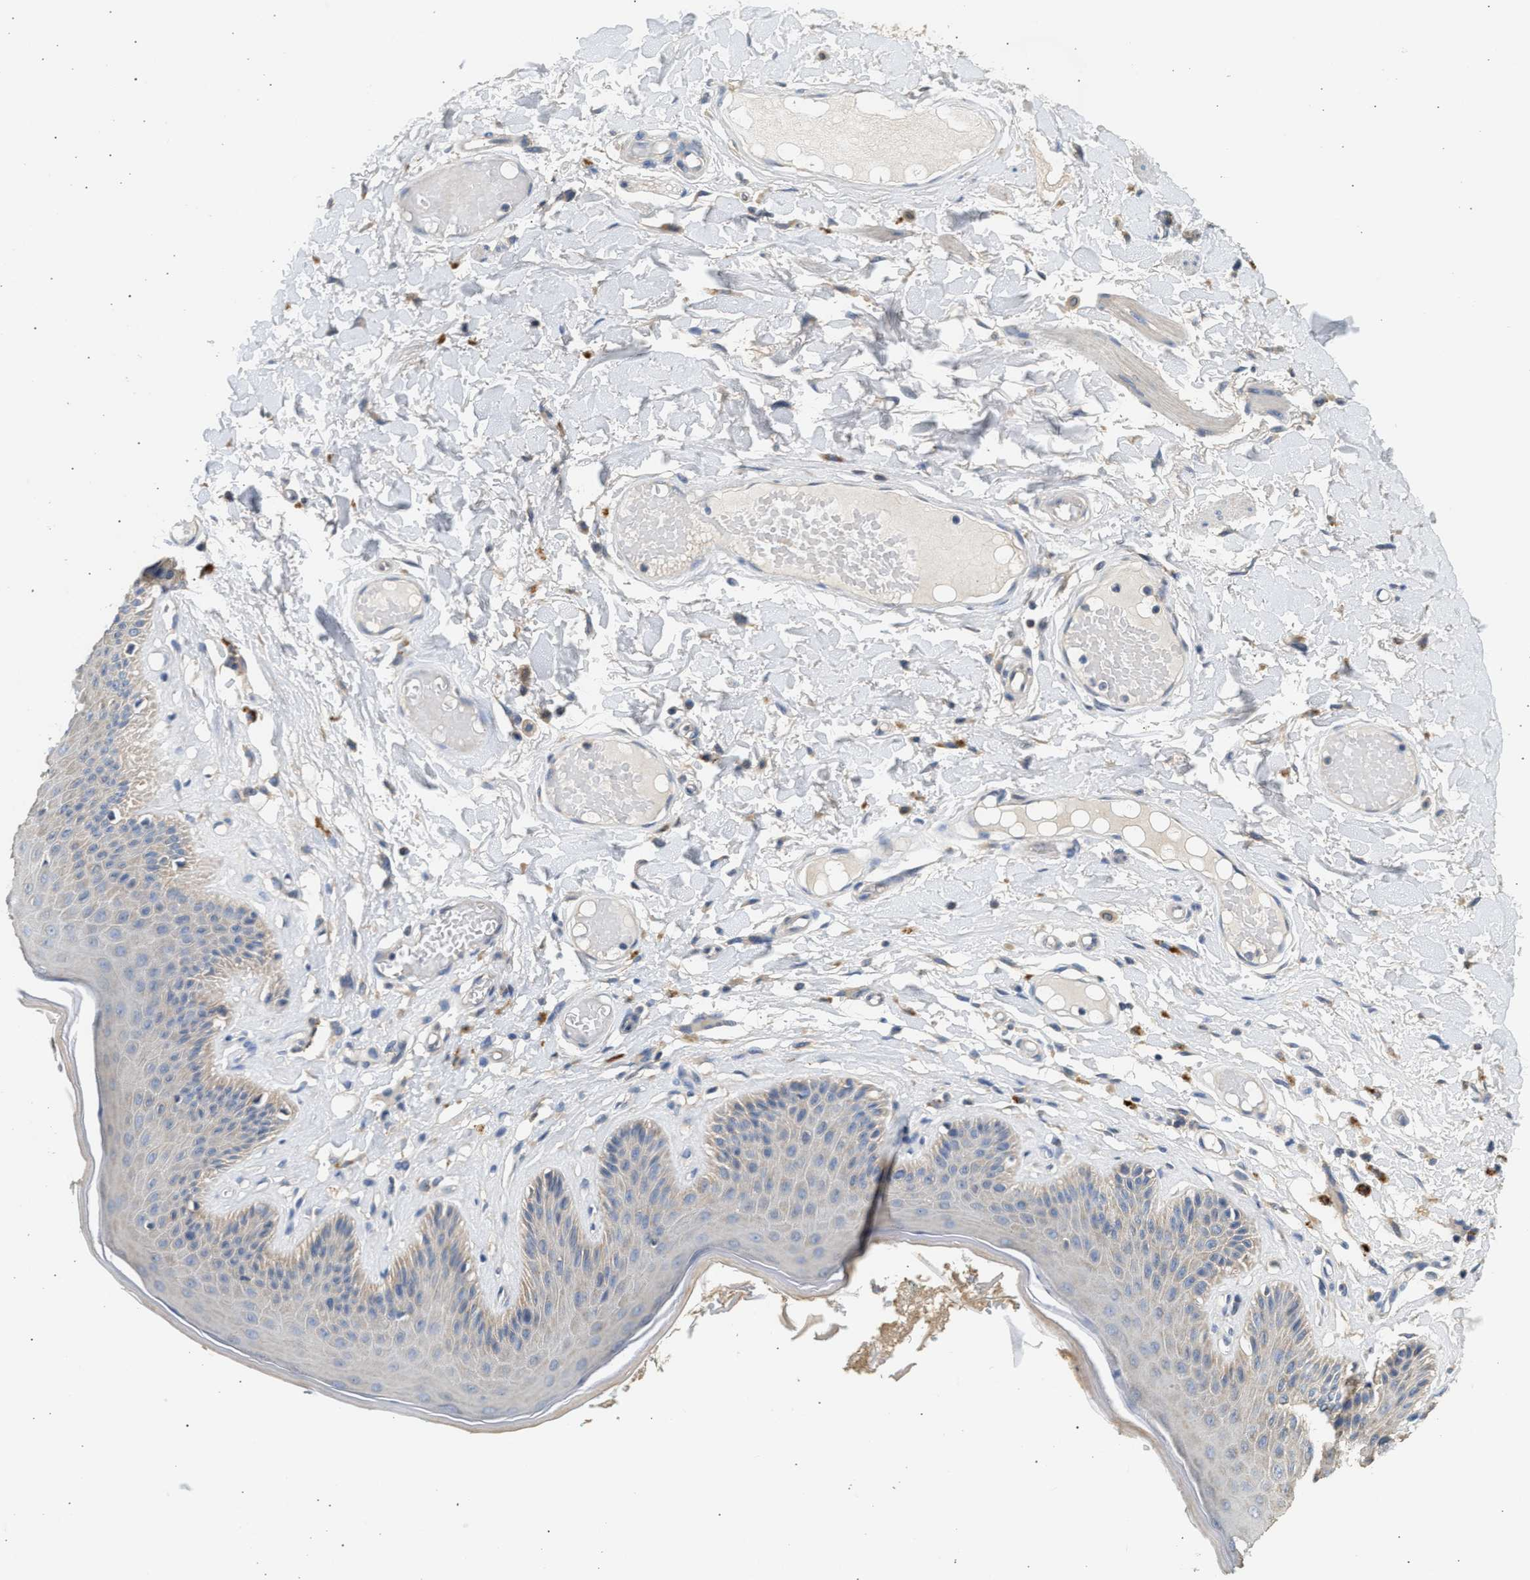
{"staining": {"intensity": "moderate", "quantity": "<25%", "location": "cytoplasmic/membranous"}, "tissue": "skin", "cell_type": "Epidermal cells", "image_type": "normal", "snomed": [{"axis": "morphology", "description": "Normal tissue, NOS"}, {"axis": "topography", "description": "Vulva"}], "caption": "Protein staining displays moderate cytoplasmic/membranous staining in approximately <25% of epidermal cells in normal skin.", "gene": "WDR31", "patient": {"sex": "female", "age": 73}}